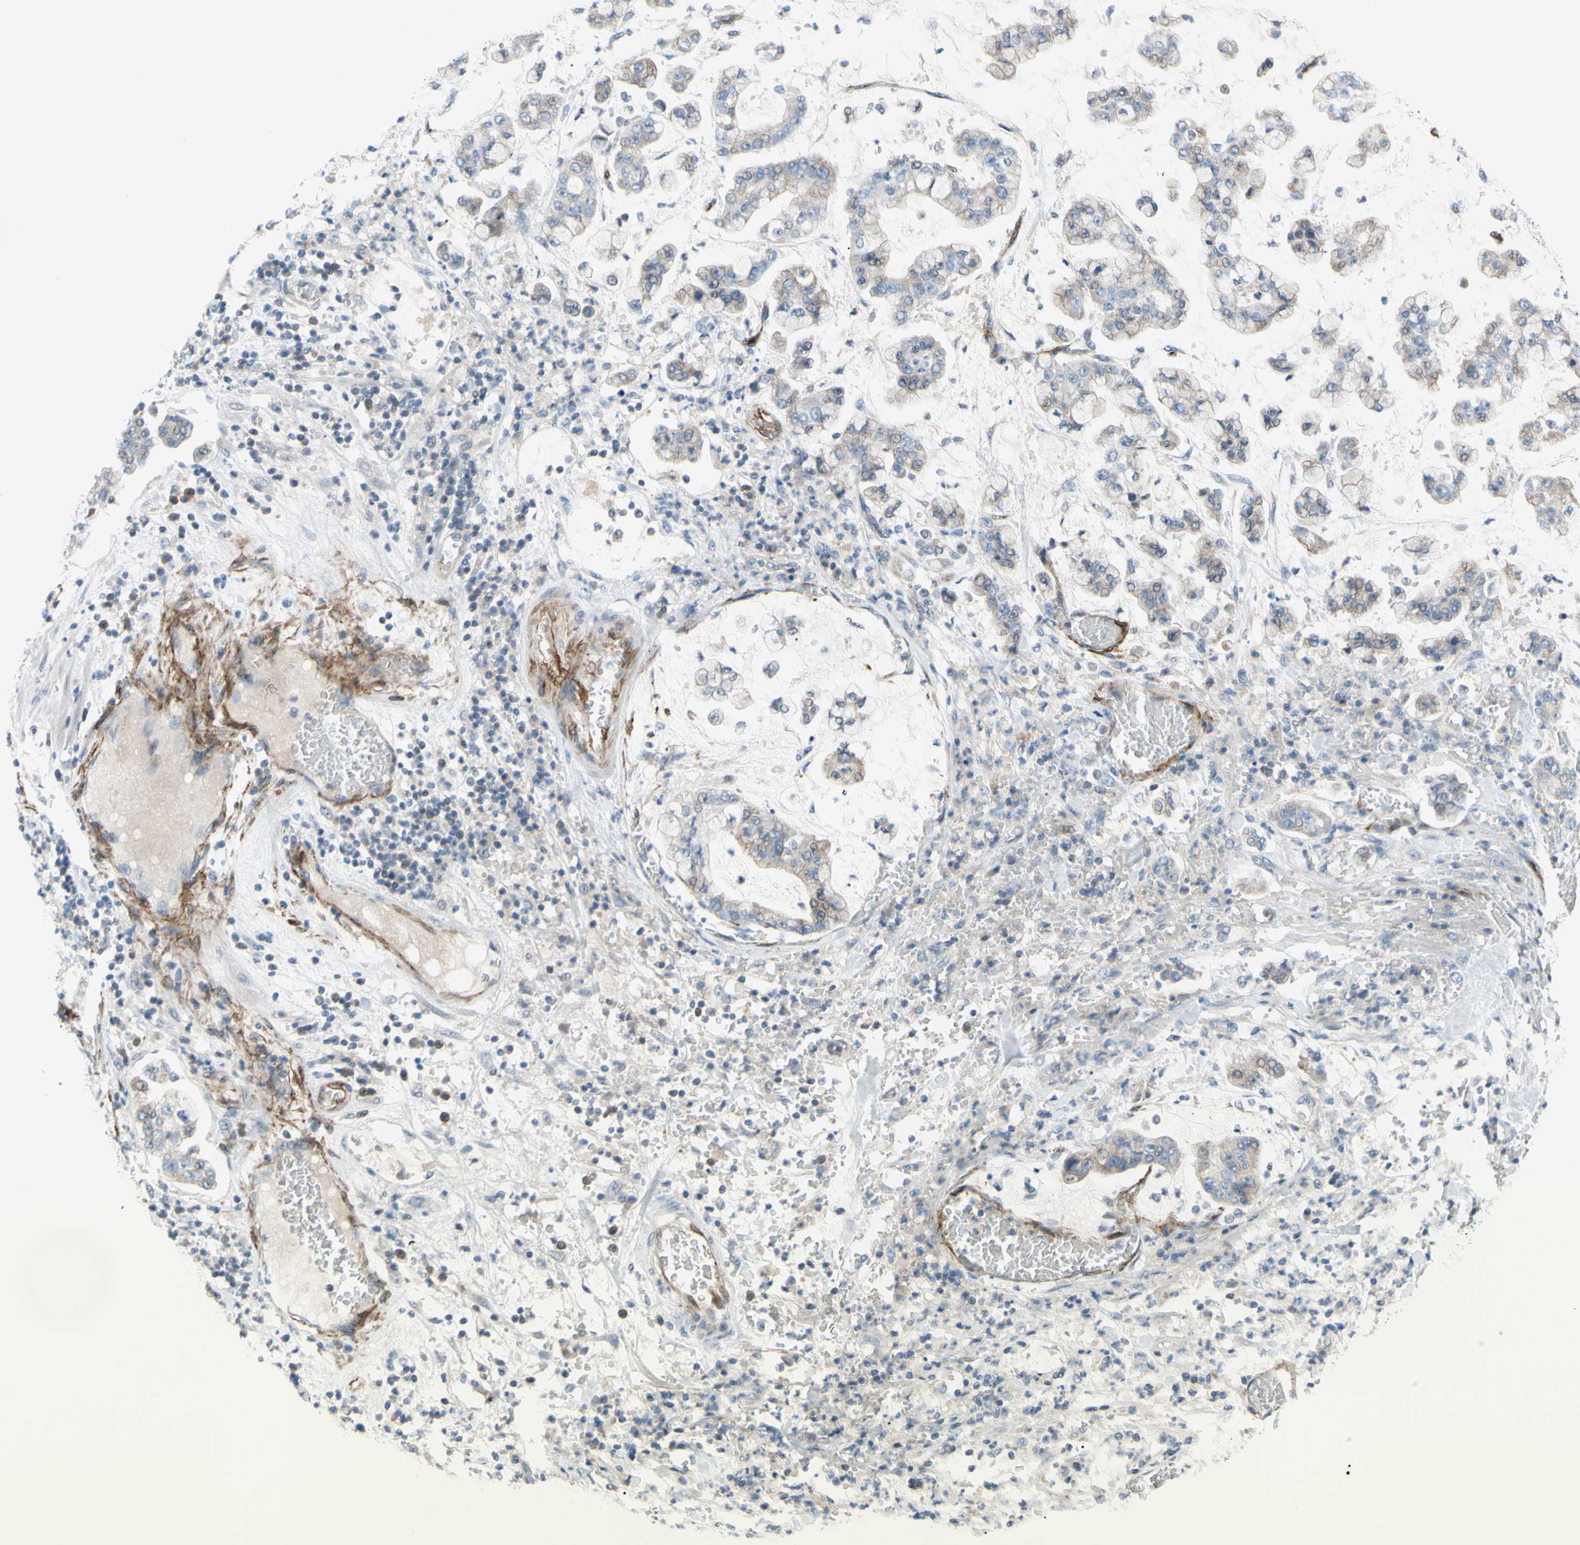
{"staining": {"intensity": "weak", "quantity": "<25%", "location": "cytoplasmic/membranous"}, "tissue": "stomach cancer", "cell_type": "Tumor cells", "image_type": "cancer", "snomed": [{"axis": "morphology", "description": "Normal tissue, NOS"}, {"axis": "morphology", "description": "Adenocarcinoma, NOS"}, {"axis": "topography", "description": "Stomach, upper"}, {"axis": "topography", "description": "Stomach"}], "caption": "Immunohistochemistry of human stomach cancer (adenocarcinoma) demonstrates no expression in tumor cells. Nuclei are stained in blue.", "gene": "PRRG2", "patient": {"sex": "male", "age": 76}}